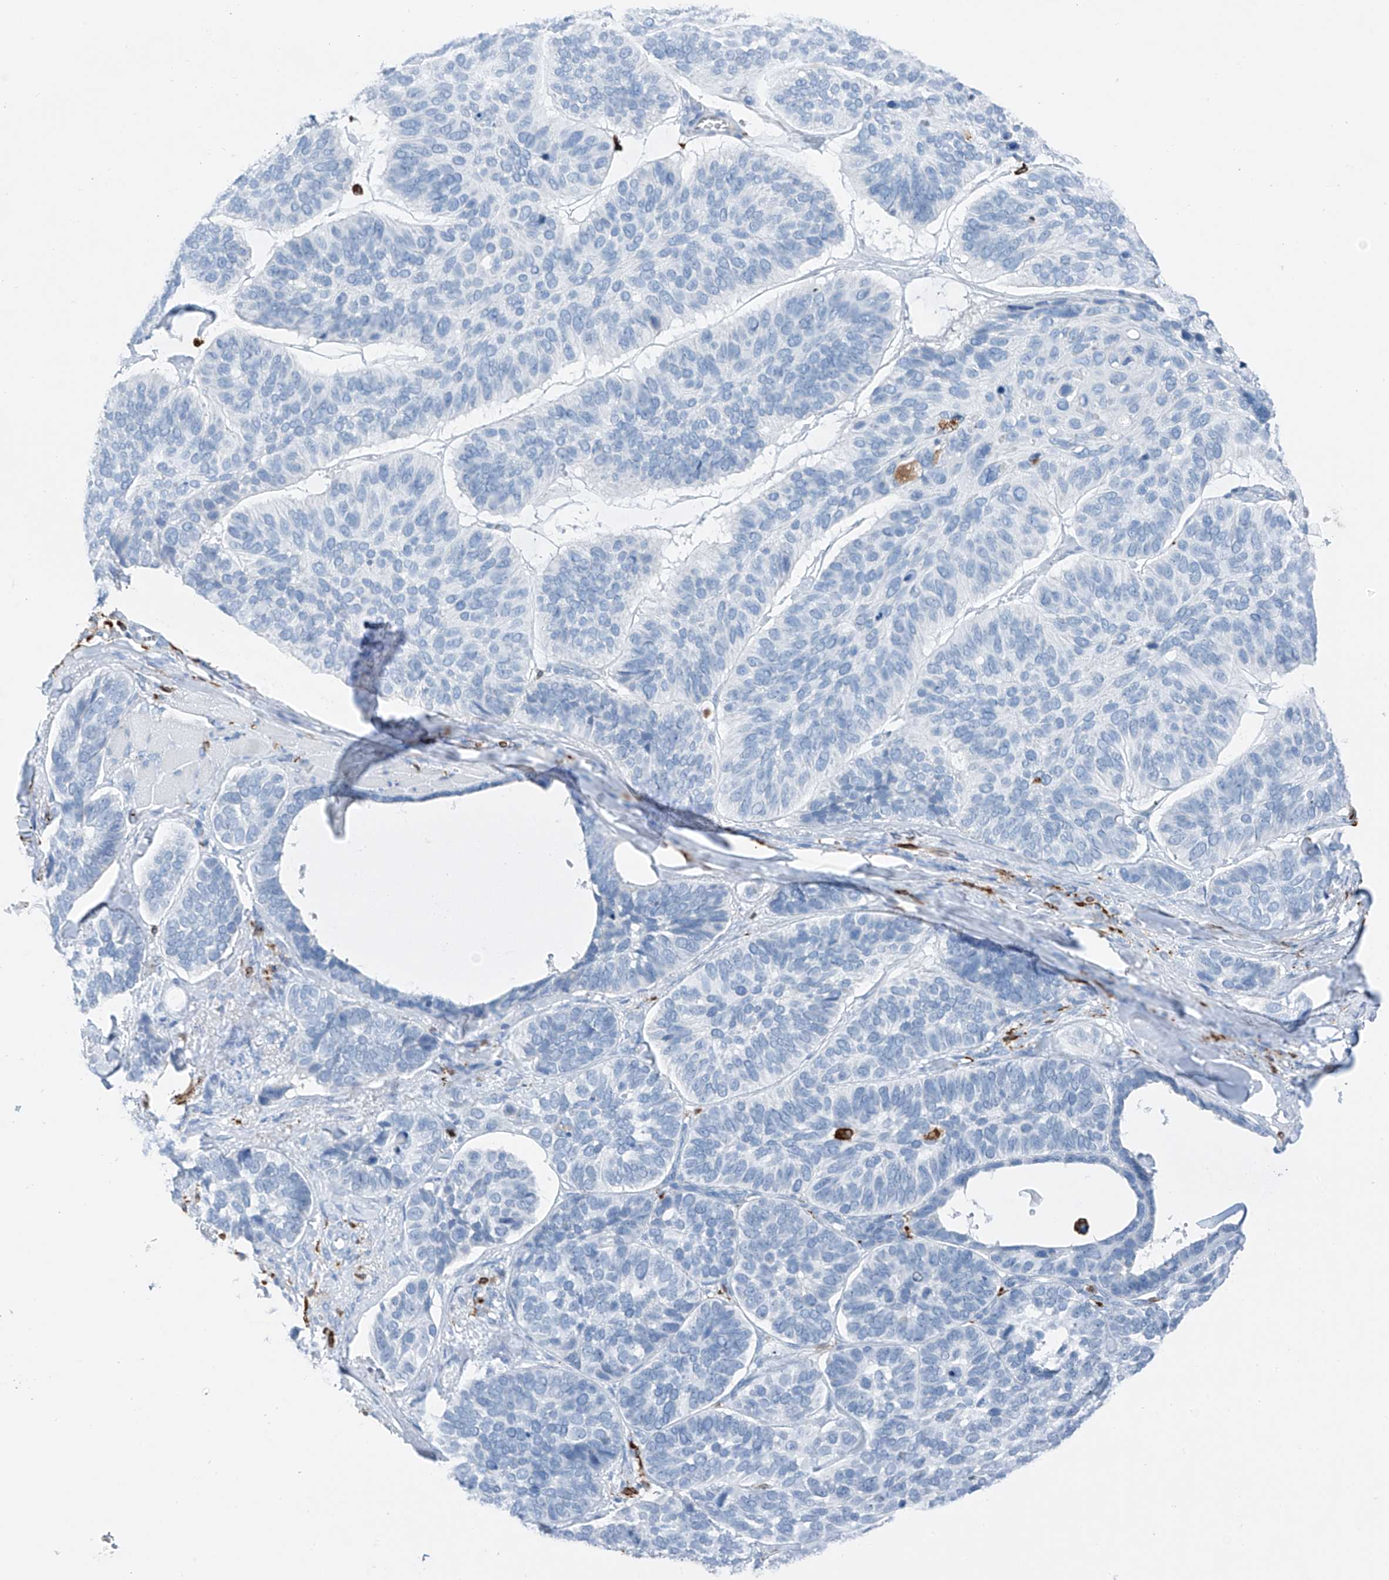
{"staining": {"intensity": "negative", "quantity": "none", "location": "none"}, "tissue": "skin cancer", "cell_type": "Tumor cells", "image_type": "cancer", "snomed": [{"axis": "morphology", "description": "Basal cell carcinoma"}, {"axis": "topography", "description": "Skin"}], "caption": "High power microscopy histopathology image of an immunohistochemistry photomicrograph of skin cancer, revealing no significant staining in tumor cells.", "gene": "TBXAS1", "patient": {"sex": "male", "age": 62}}